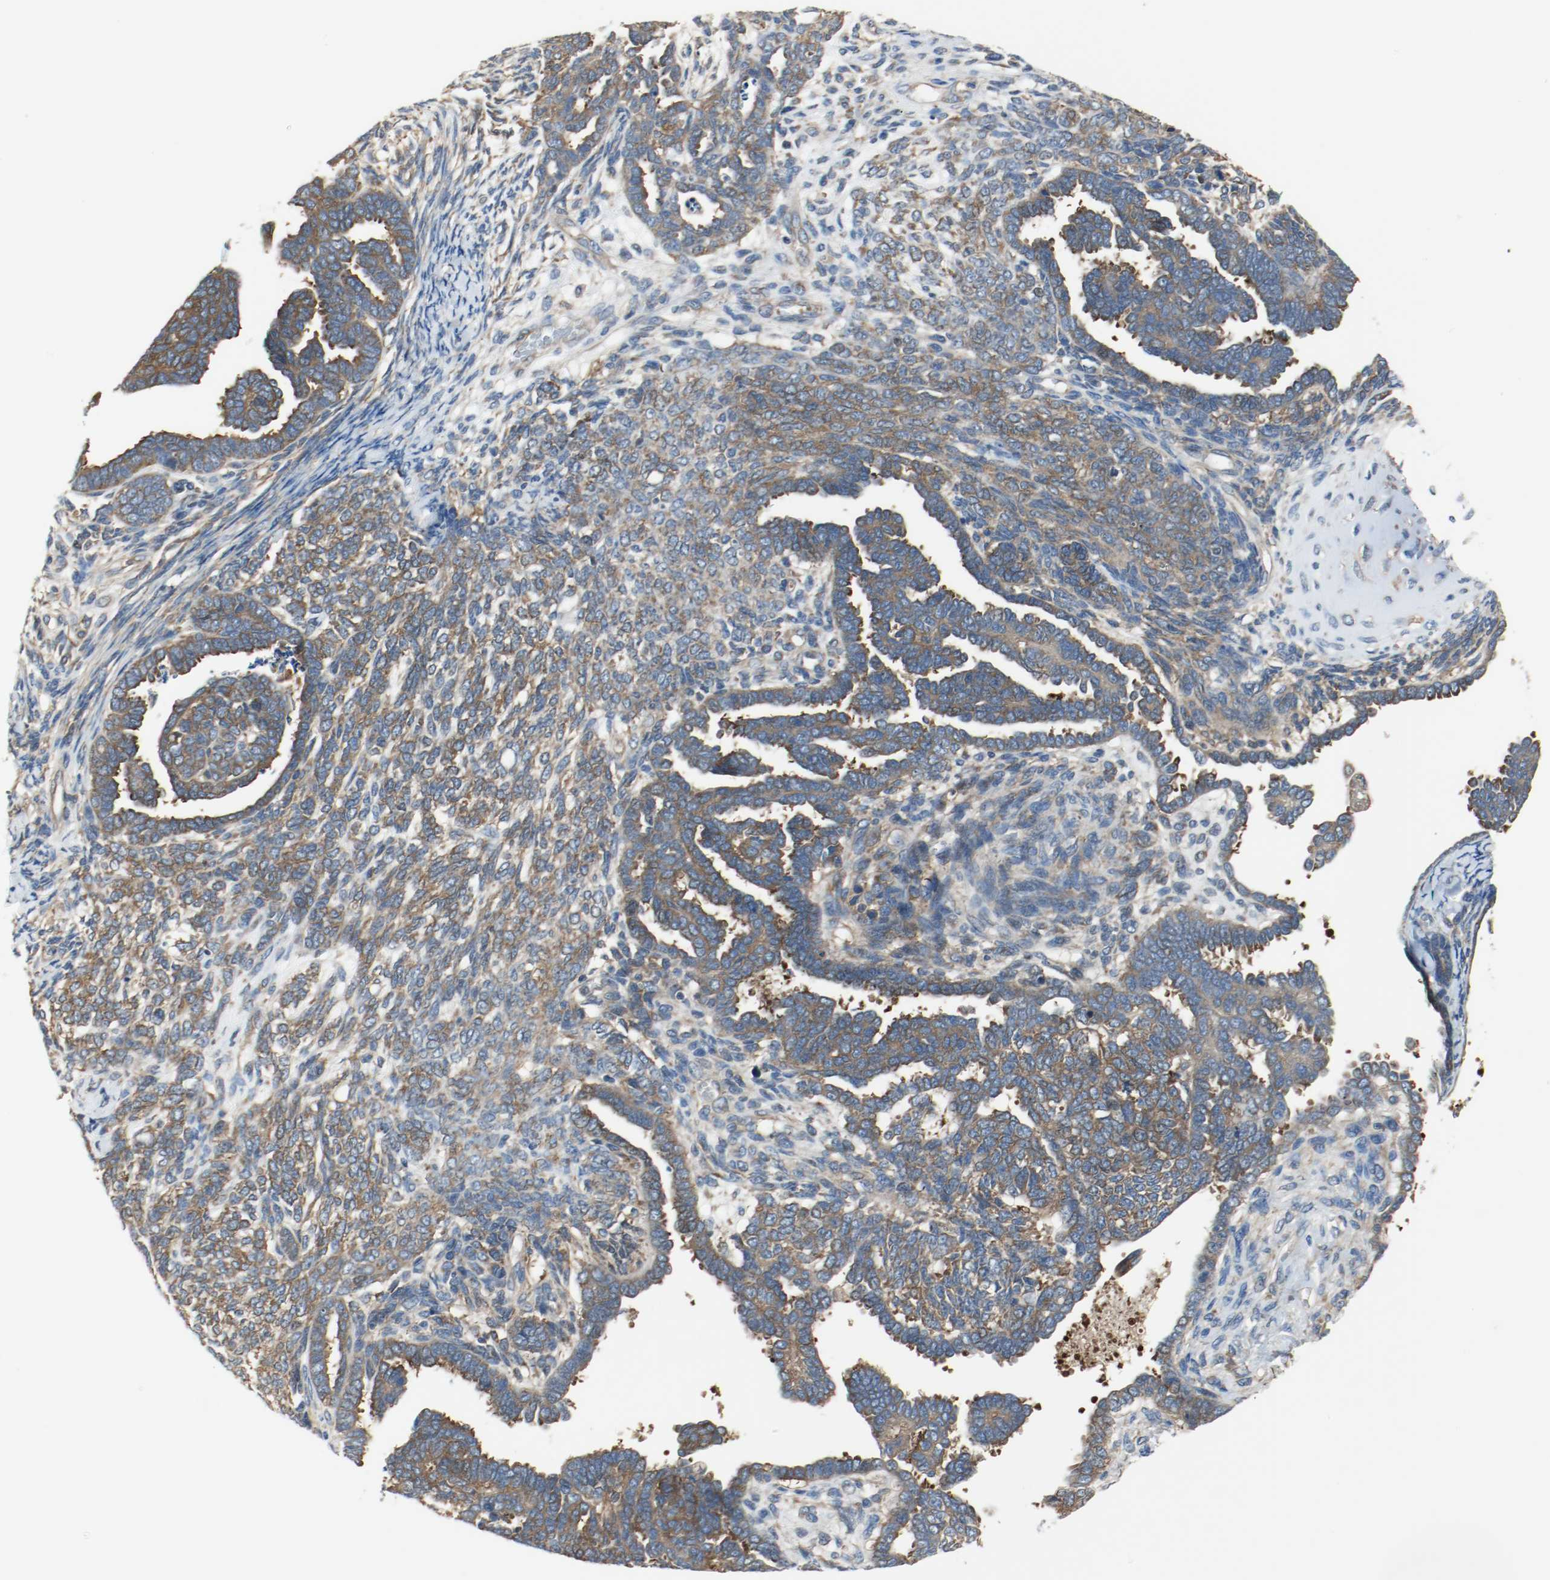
{"staining": {"intensity": "strong", "quantity": ">75%", "location": "cytoplasmic/membranous"}, "tissue": "endometrial cancer", "cell_type": "Tumor cells", "image_type": "cancer", "snomed": [{"axis": "morphology", "description": "Neoplasm, malignant, NOS"}, {"axis": "topography", "description": "Endometrium"}], "caption": "IHC of human endometrial cancer shows high levels of strong cytoplasmic/membranous staining in about >75% of tumor cells.", "gene": "HGS", "patient": {"sex": "female", "age": 74}}